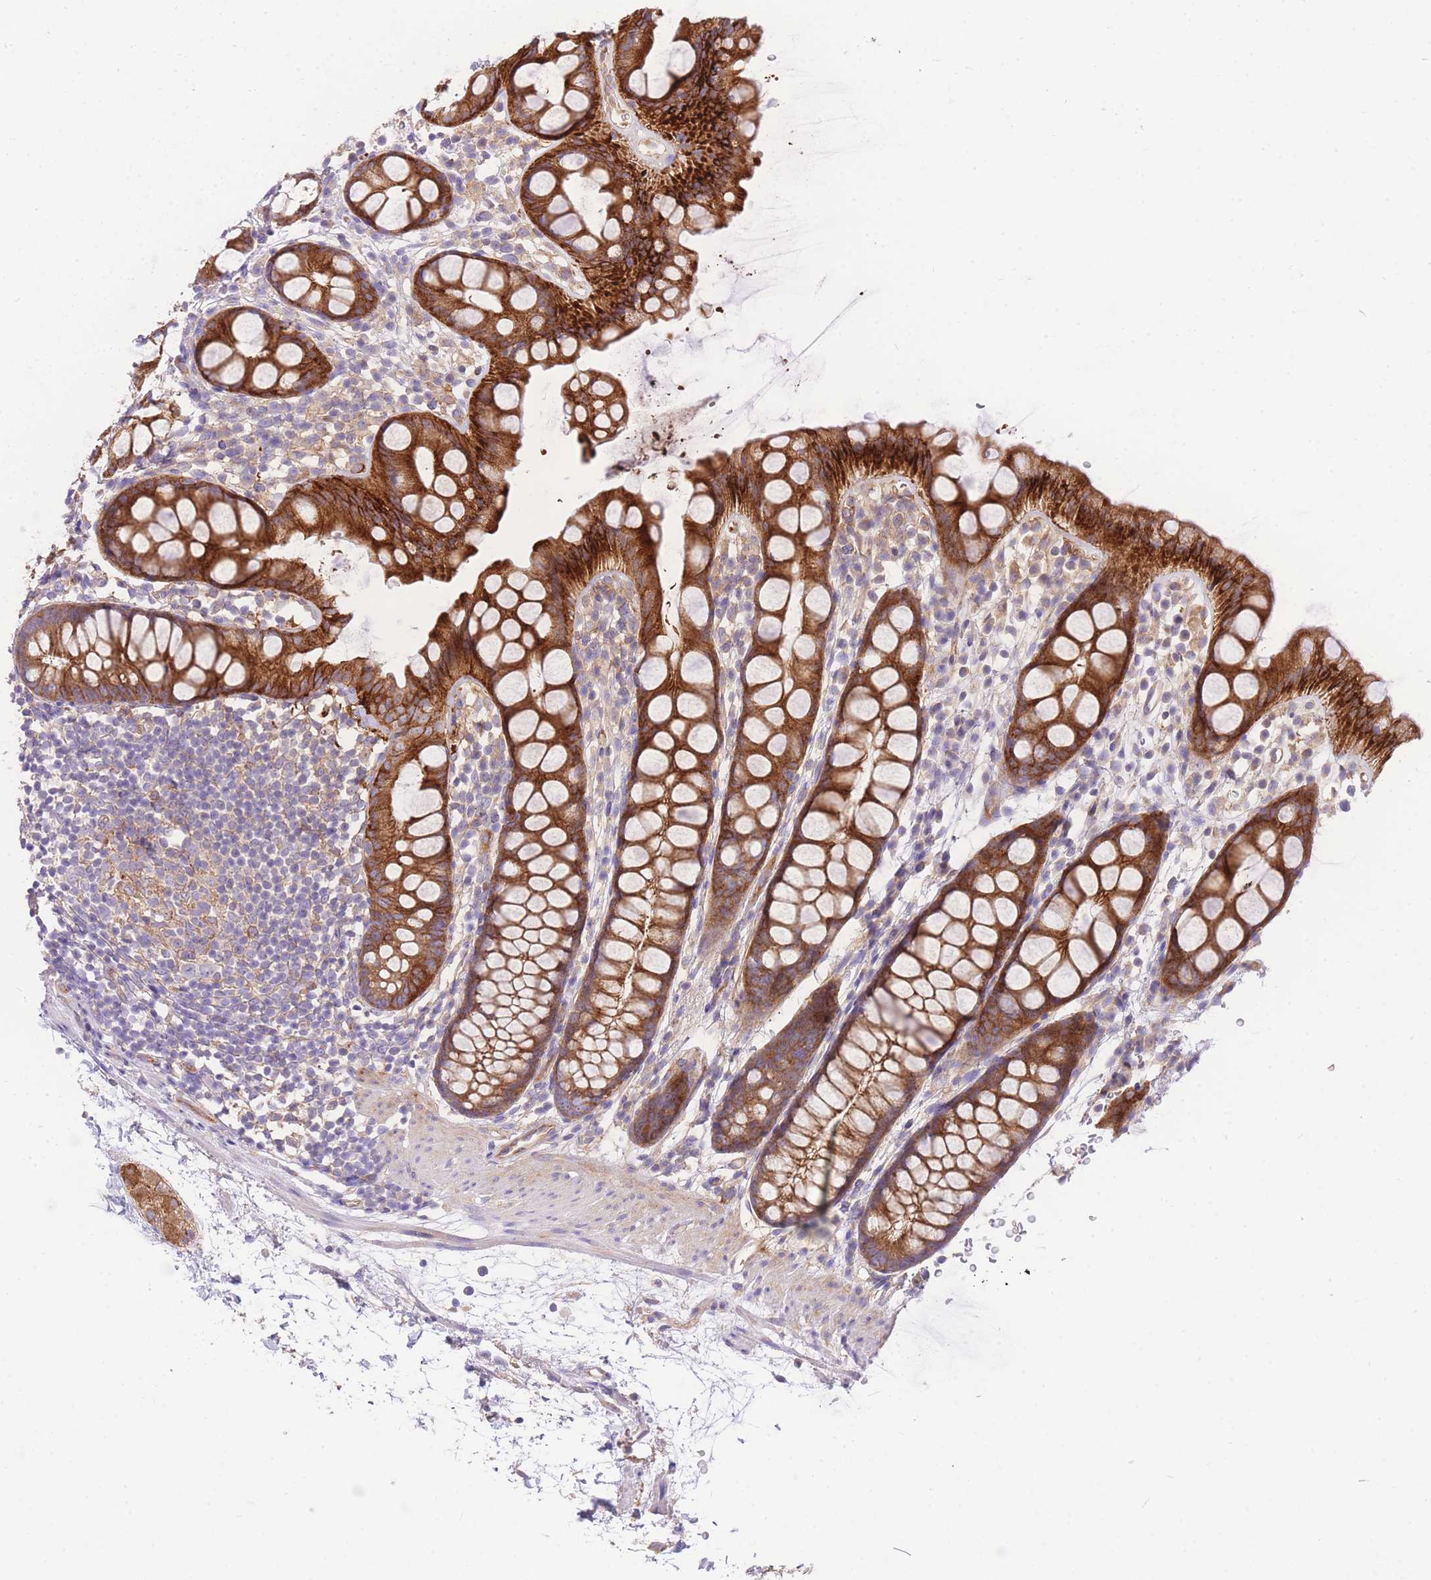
{"staining": {"intensity": "strong", "quantity": ">75%", "location": "cytoplasmic/membranous"}, "tissue": "rectum", "cell_type": "Glandular cells", "image_type": "normal", "snomed": [{"axis": "morphology", "description": "Normal tissue, NOS"}, {"axis": "topography", "description": "Rectum"}], "caption": "A brown stain shows strong cytoplasmic/membranous expression of a protein in glandular cells of benign human rectum. Nuclei are stained in blue.", "gene": "INSYN2B", "patient": {"sex": "female", "age": 65}}